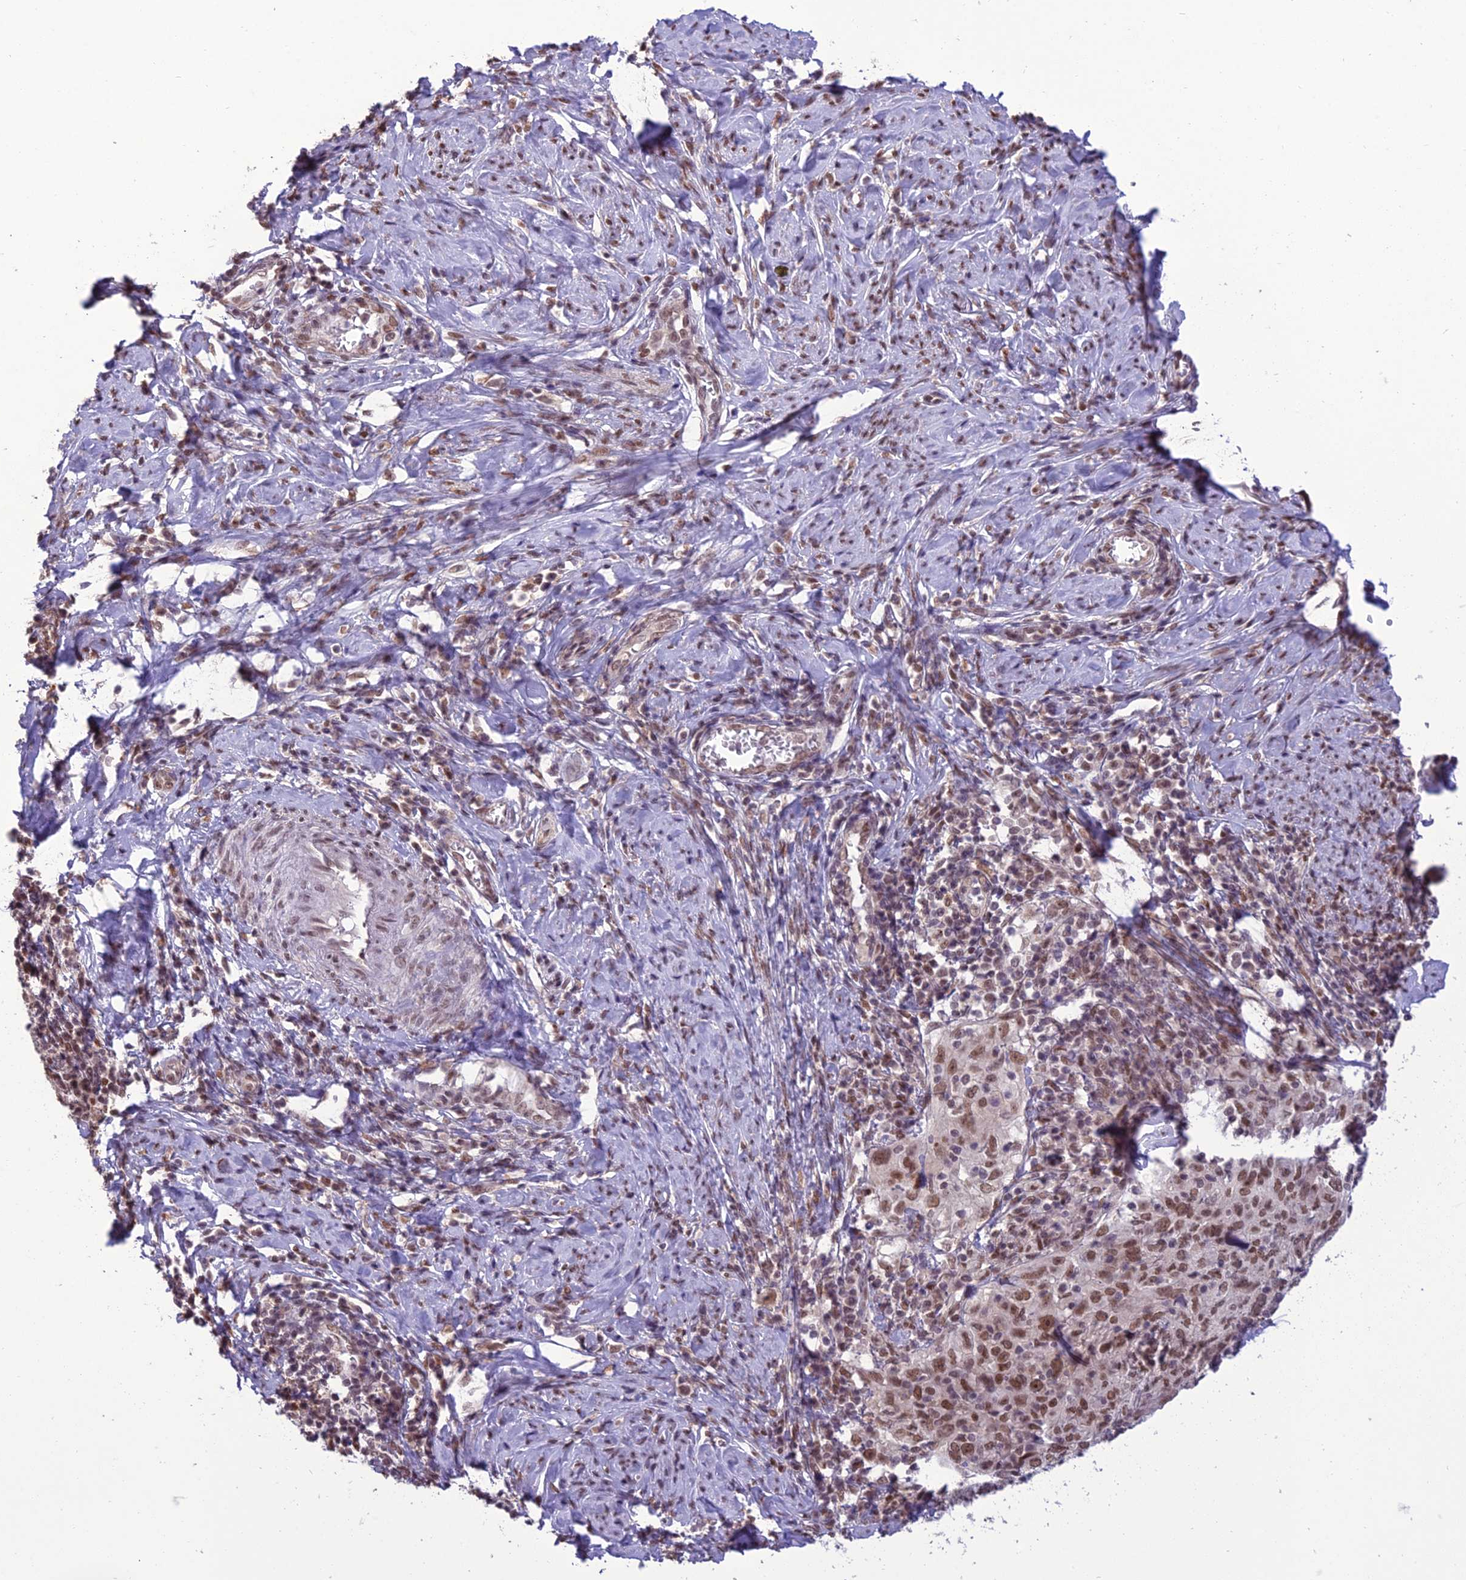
{"staining": {"intensity": "moderate", "quantity": ">75%", "location": "nuclear"}, "tissue": "cervical cancer", "cell_type": "Tumor cells", "image_type": "cancer", "snomed": [{"axis": "morphology", "description": "Normal tissue, NOS"}, {"axis": "morphology", "description": "Squamous cell carcinoma, NOS"}, {"axis": "topography", "description": "Cervix"}], "caption": "Protein staining exhibits moderate nuclear staining in about >75% of tumor cells in cervical cancer.", "gene": "RANBP3", "patient": {"sex": "female", "age": 31}}